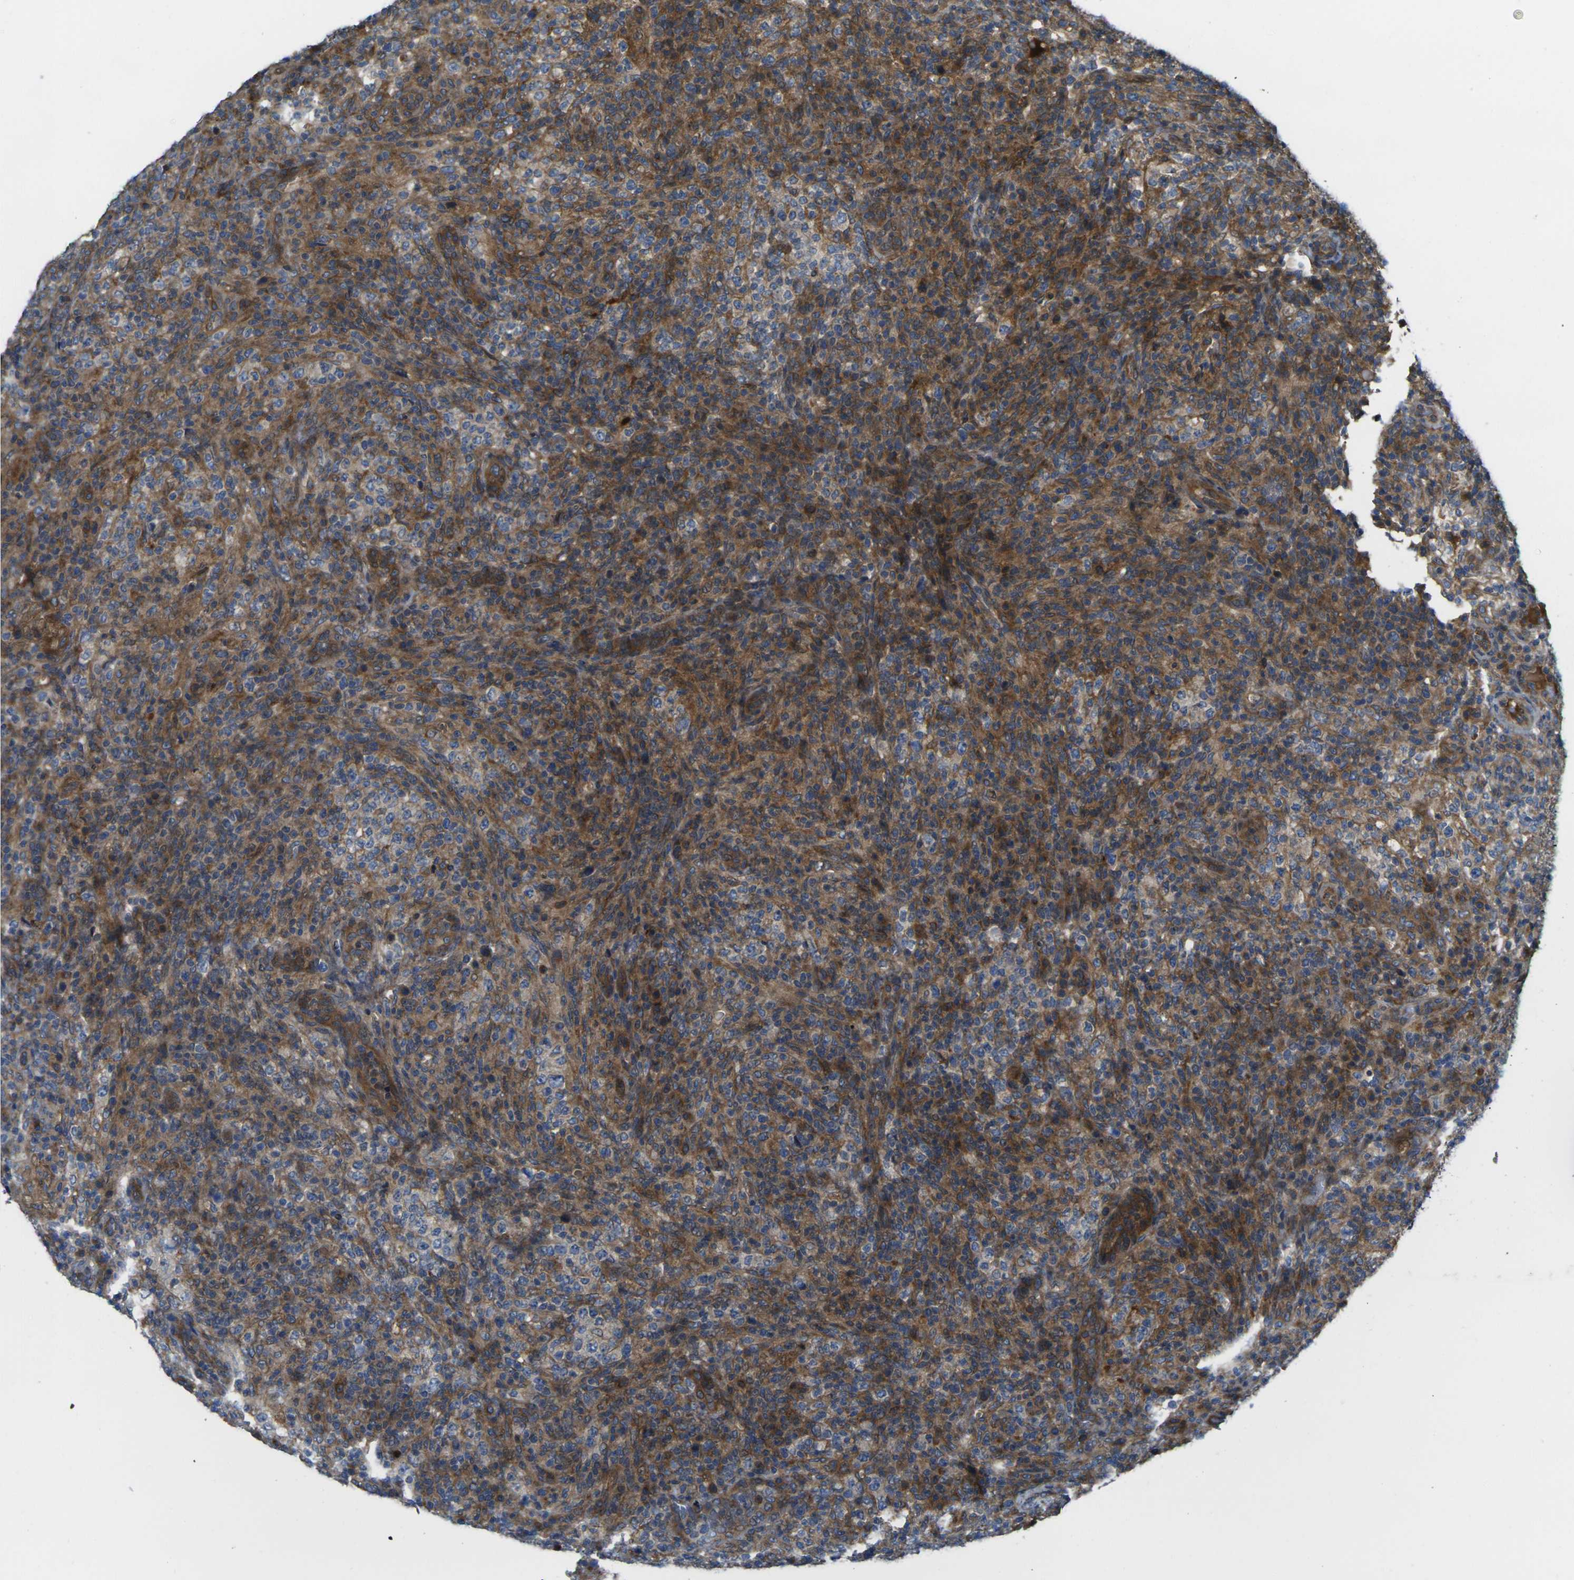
{"staining": {"intensity": "moderate", "quantity": ">75%", "location": "cytoplasmic/membranous"}, "tissue": "lymphoma", "cell_type": "Tumor cells", "image_type": "cancer", "snomed": [{"axis": "morphology", "description": "Malignant lymphoma, non-Hodgkin's type, High grade"}, {"axis": "topography", "description": "Lymph node"}], "caption": "This photomicrograph exhibits IHC staining of lymphoma, with medium moderate cytoplasmic/membranous staining in about >75% of tumor cells.", "gene": "FZD1", "patient": {"sex": "female", "age": 76}}